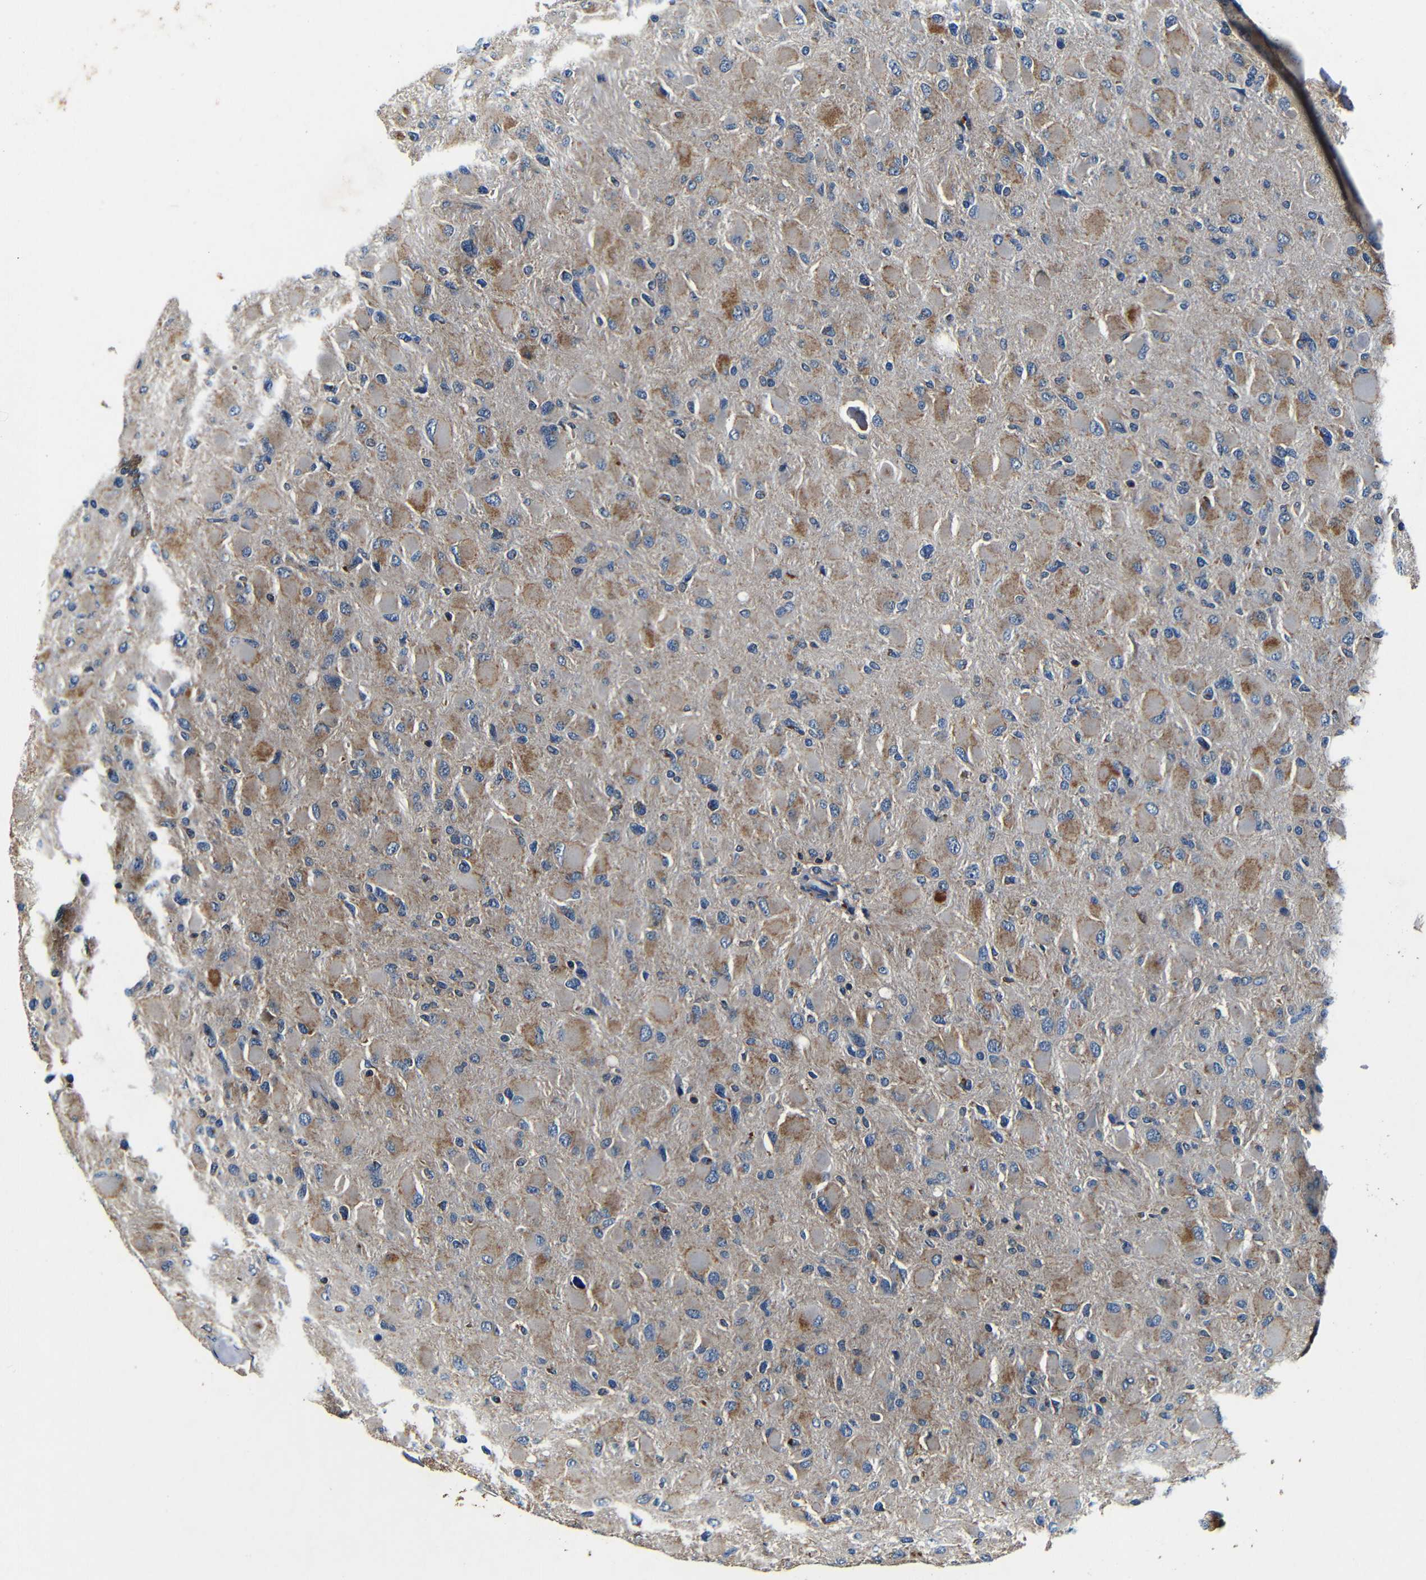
{"staining": {"intensity": "moderate", "quantity": "25%-75%", "location": "cytoplasmic/membranous"}, "tissue": "glioma", "cell_type": "Tumor cells", "image_type": "cancer", "snomed": [{"axis": "morphology", "description": "Glioma, malignant, High grade"}, {"axis": "topography", "description": "Cerebral cortex"}], "caption": "Brown immunohistochemical staining in glioma reveals moderate cytoplasmic/membranous staining in approximately 25%-75% of tumor cells.", "gene": "MTX1", "patient": {"sex": "female", "age": 36}}